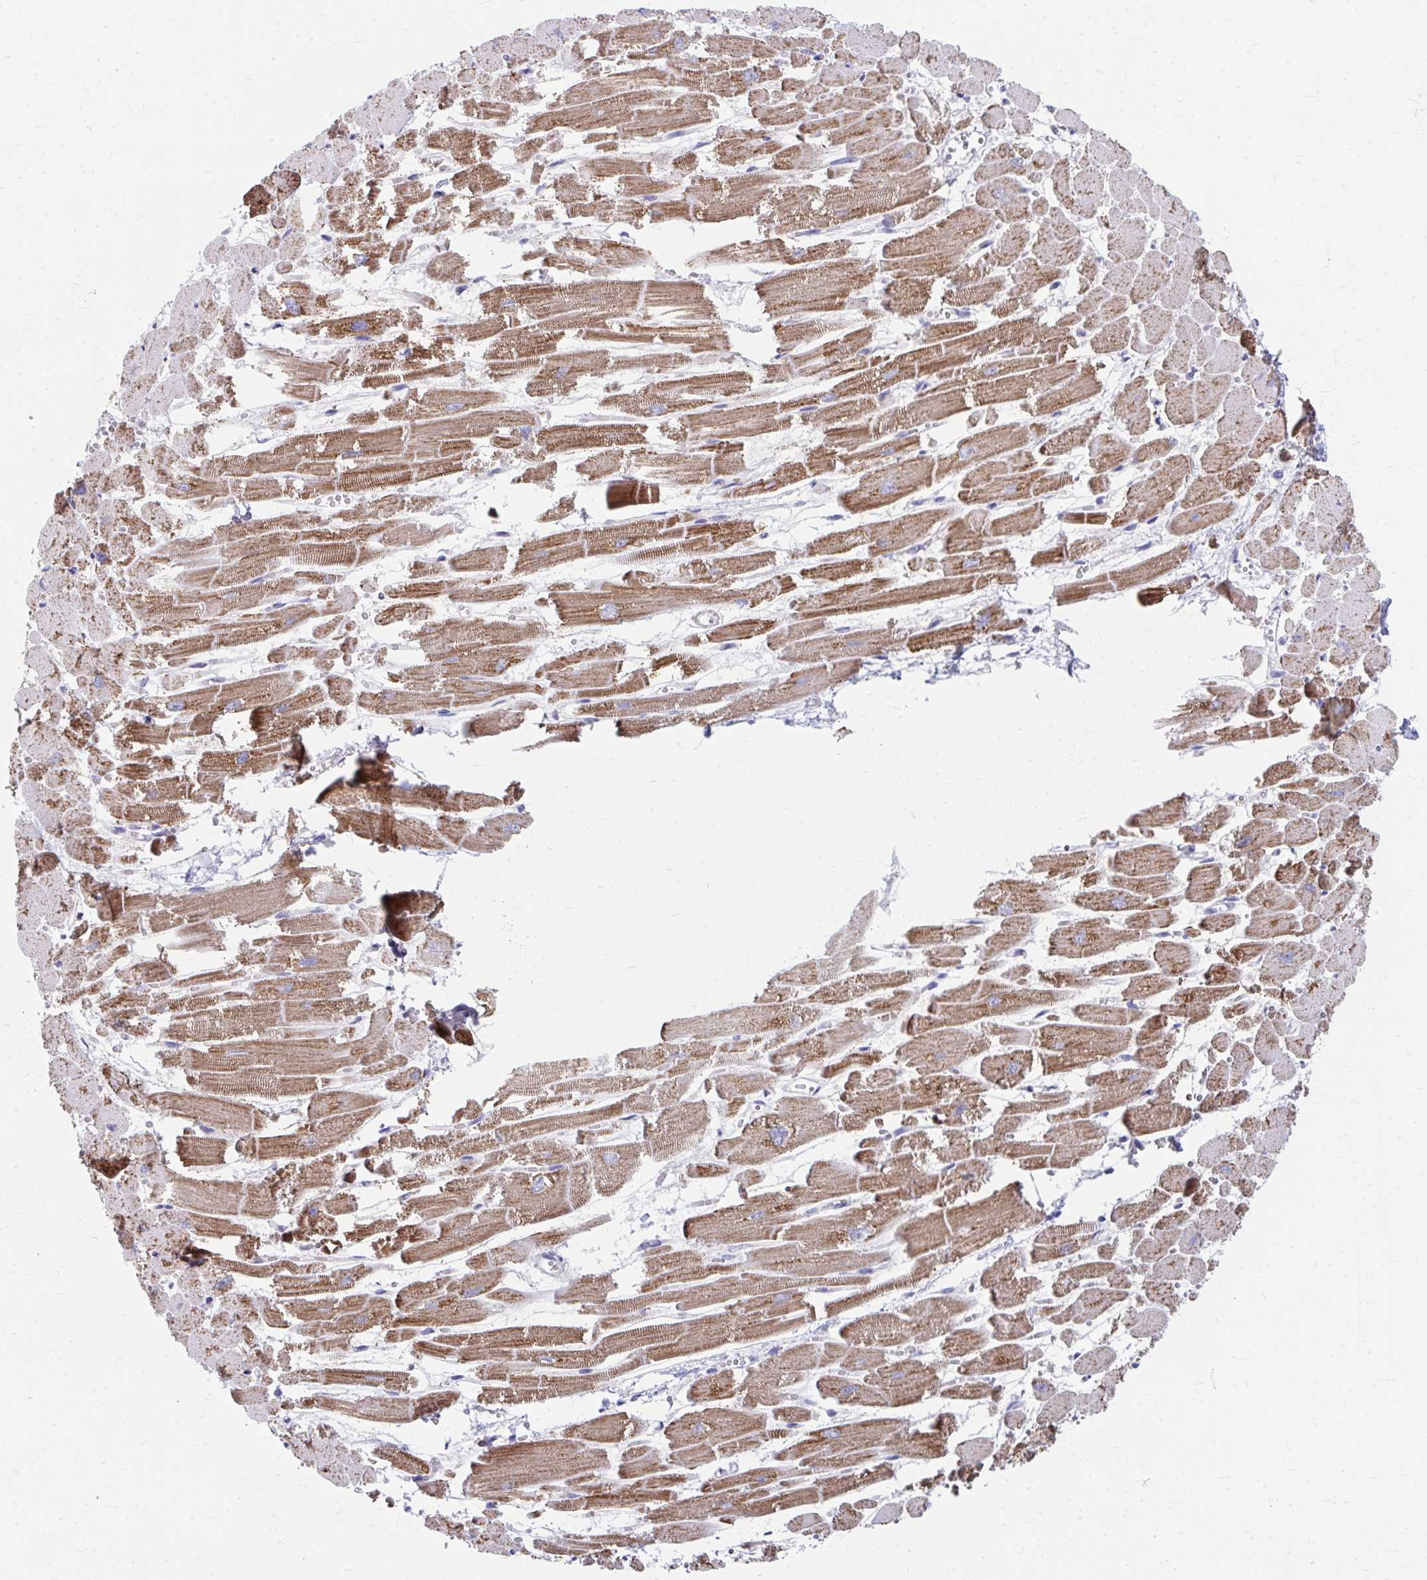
{"staining": {"intensity": "moderate", "quantity": "25%-75%", "location": "cytoplasmic/membranous"}, "tissue": "heart muscle", "cell_type": "Cardiomyocytes", "image_type": "normal", "snomed": [{"axis": "morphology", "description": "Normal tissue, NOS"}, {"axis": "topography", "description": "Heart"}], "caption": "Immunohistochemistry (IHC) of unremarkable heart muscle reveals medium levels of moderate cytoplasmic/membranous staining in about 25%-75% of cardiomyocytes. The protein of interest is stained brown, and the nuclei are stained in blue (DAB IHC with brightfield microscopy, high magnification).", "gene": "FHIP1B", "patient": {"sex": "female", "age": 52}}